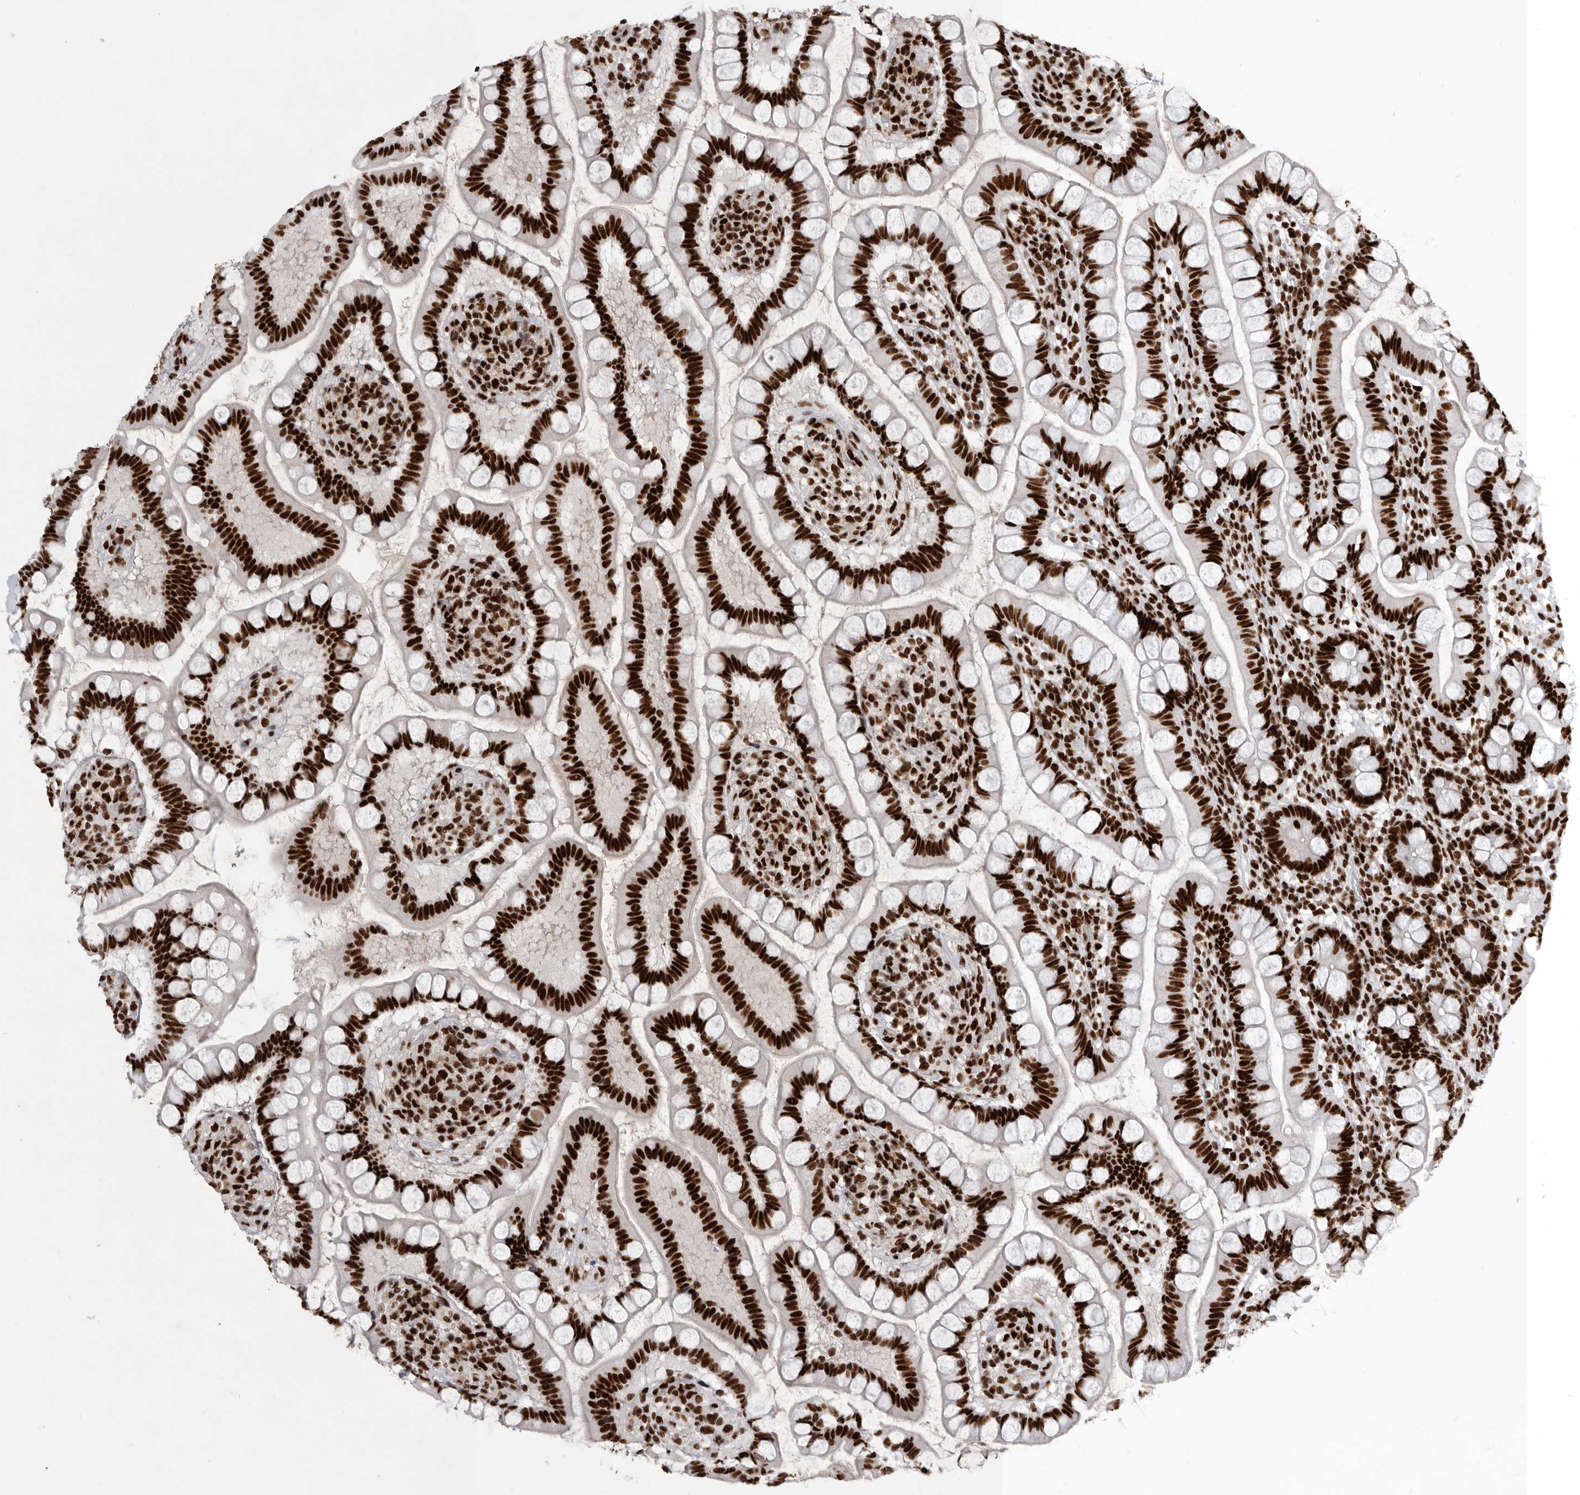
{"staining": {"intensity": "strong", "quantity": ">75%", "location": "nuclear"}, "tissue": "small intestine", "cell_type": "Glandular cells", "image_type": "normal", "snomed": [{"axis": "morphology", "description": "Normal tissue, NOS"}, {"axis": "topography", "description": "Small intestine"}], "caption": "Immunohistochemical staining of unremarkable human small intestine reveals strong nuclear protein staining in approximately >75% of glandular cells.", "gene": "BCLAF1", "patient": {"sex": "female", "age": 84}}